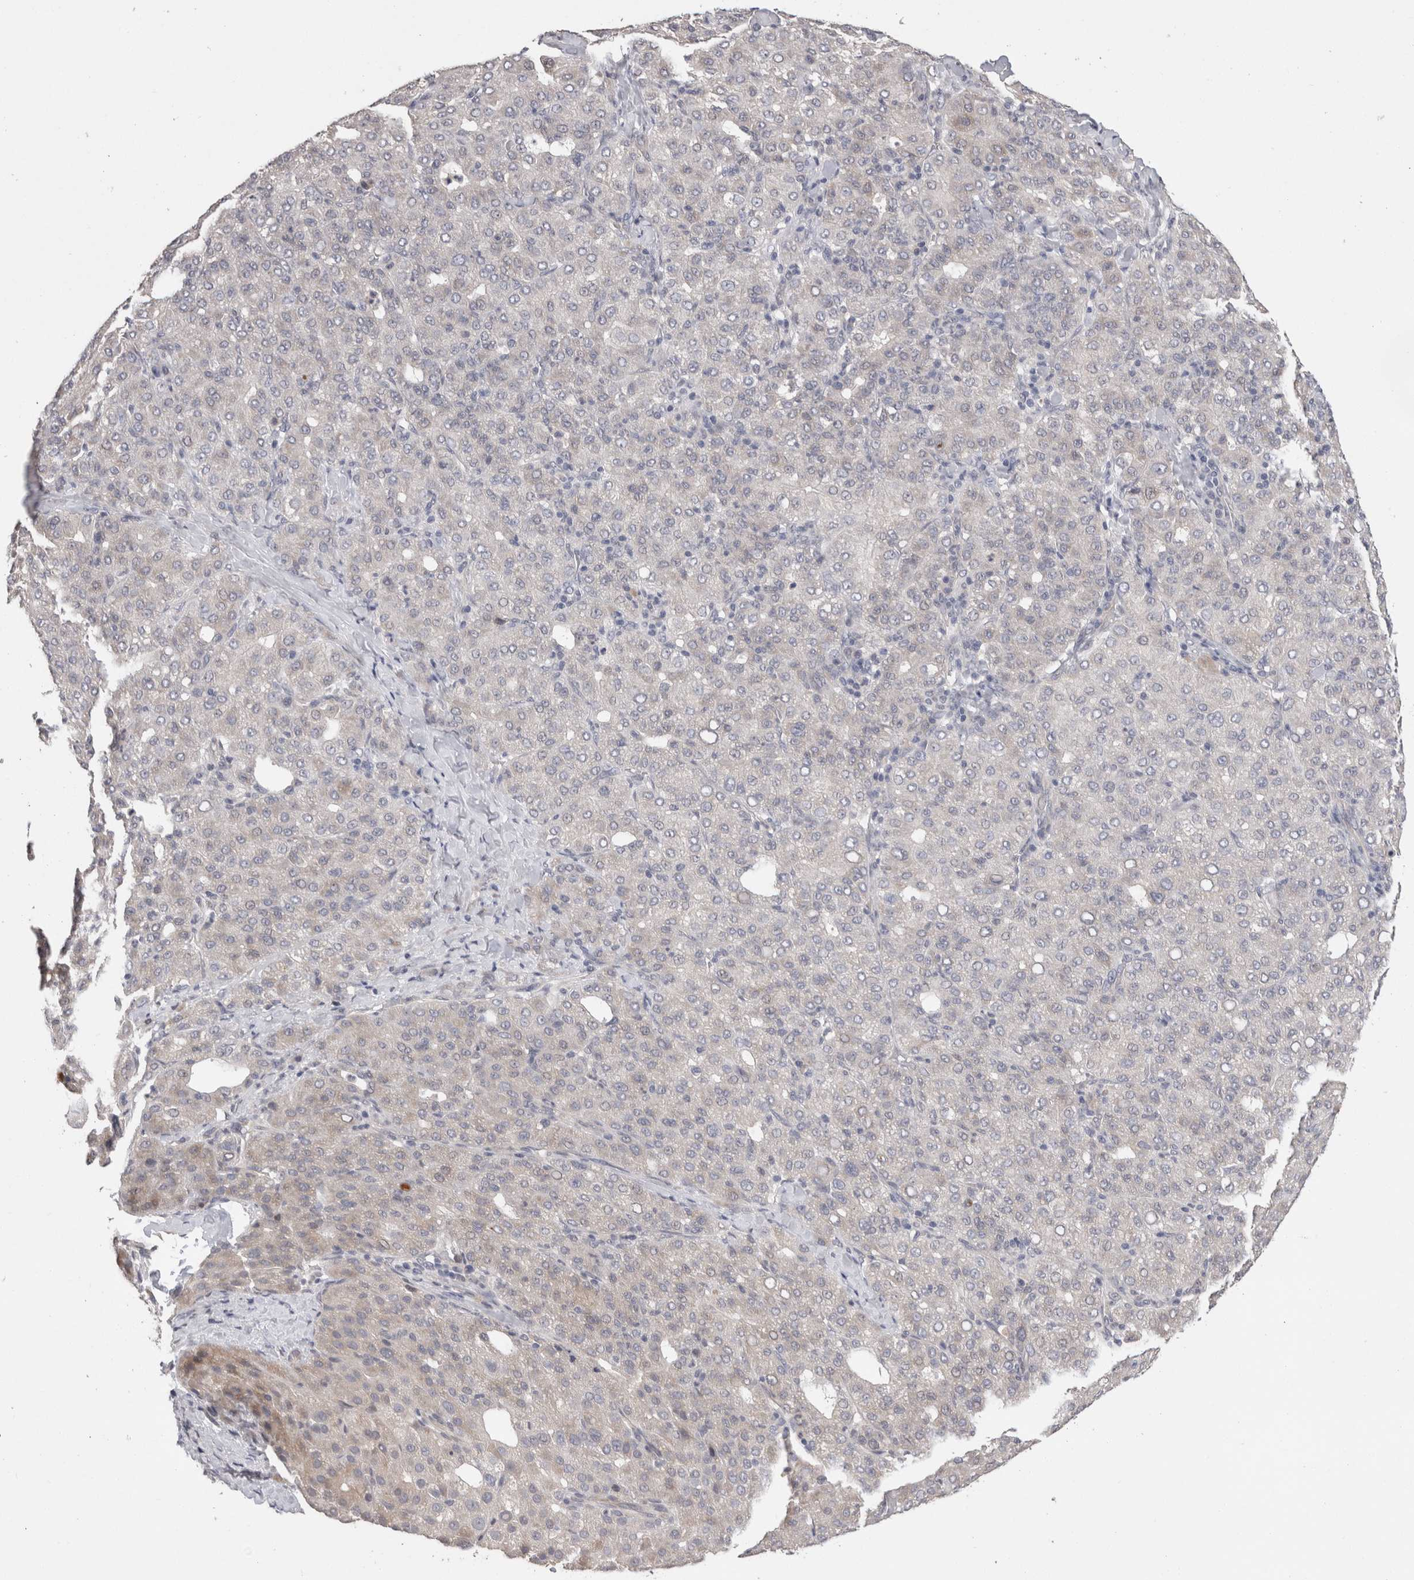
{"staining": {"intensity": "negative", "quantity": "none", "location": "none"}, "tissue": "liver cancer", "cell_type": "Tumor cells", "image_type": "cancer", "snomed": [{"axis": "morphology", "description": "Carcinoma, Hepatocellular, NOS"}, {"axis": "topography", "description": "Liver"}], "caption": "Image shows no protein expression in tumor cells of liver cancer tissue.", "gene": "CRYBG1", "patient": {"sex": "male", "age": 65}}